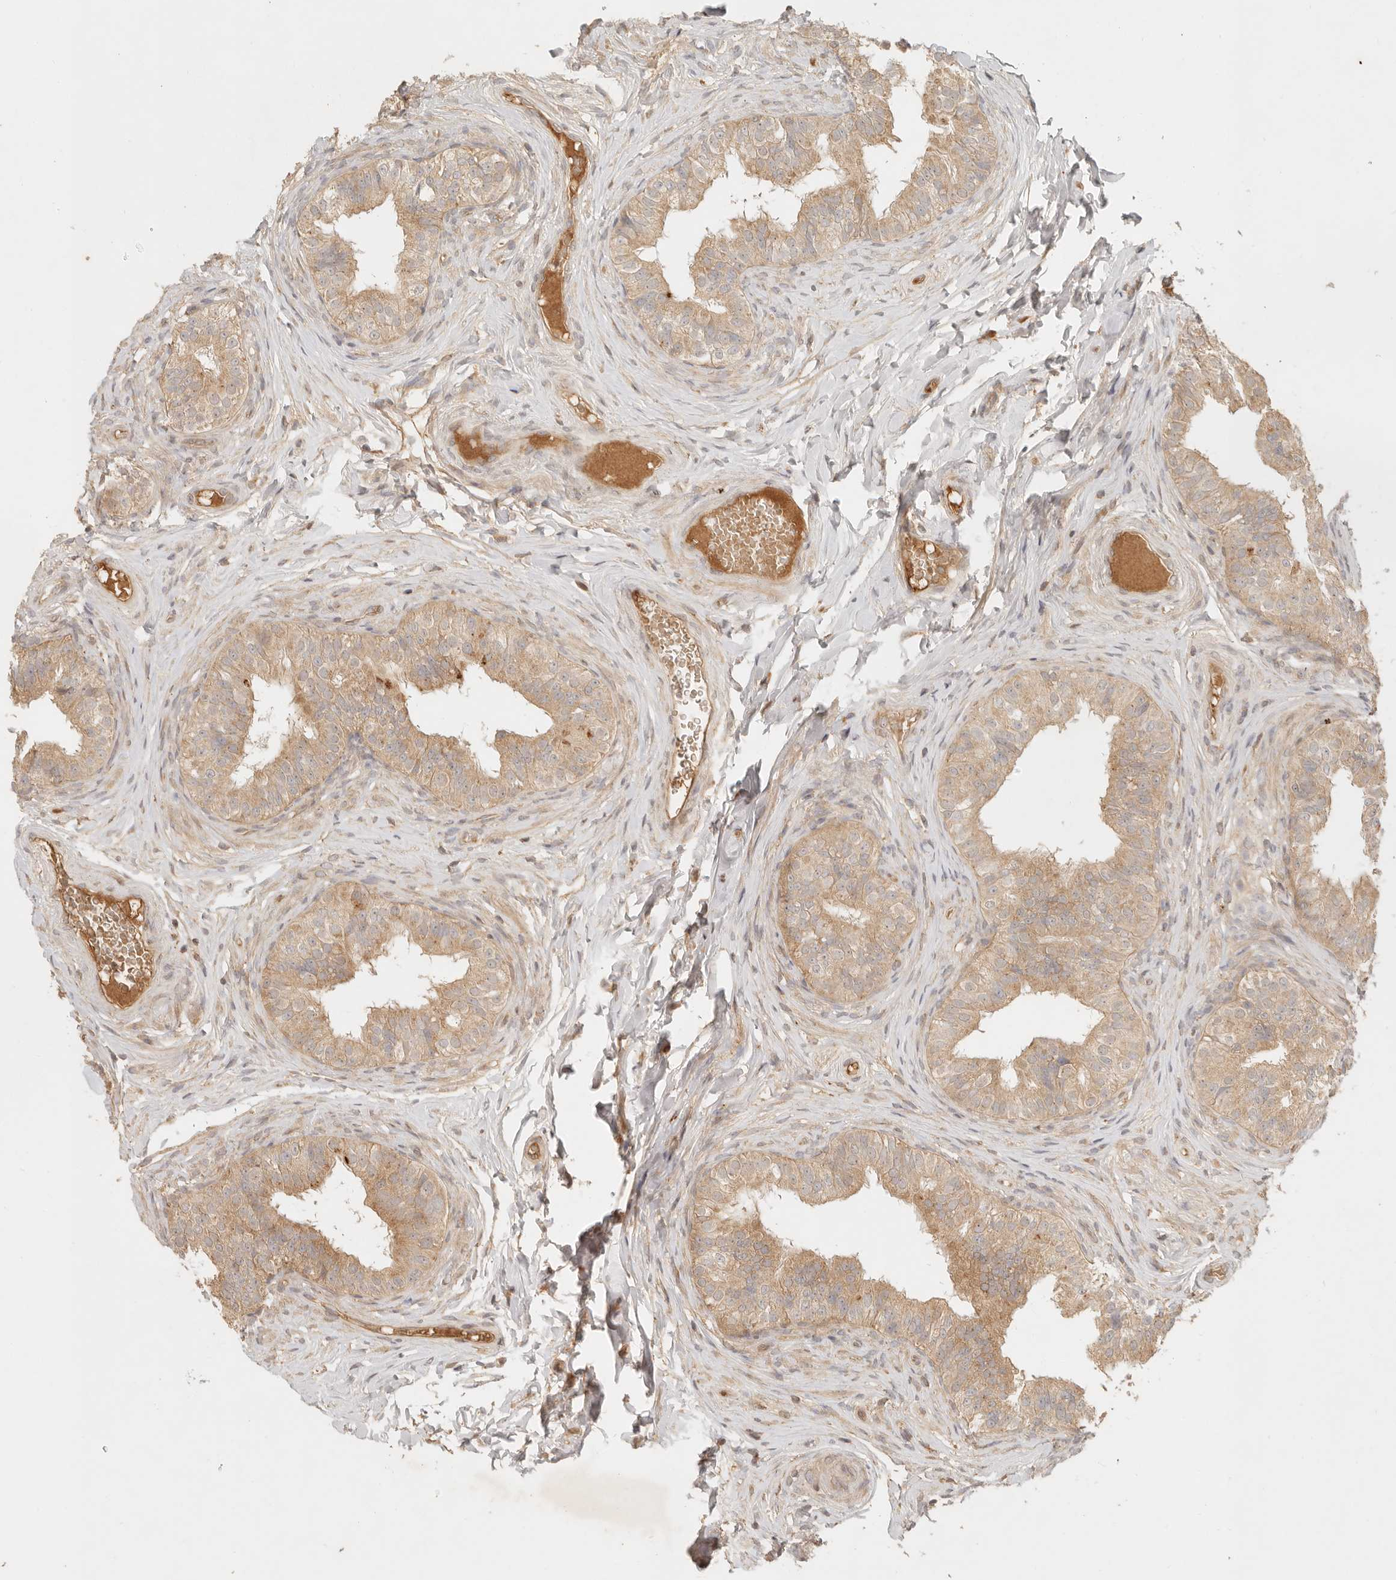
{"staining": {"intensity": "moderate", "quantity": ">75%", "location": "cytoplasmic/membranous"}, "tissue": "epididymis", "cell_type": "Glandular cells", "image_type": "normal", "snomed": [{"axis": "morphology", "description": "Normal tissue, NOS"}, {"axis": "topography", "description": "Epididymis"}], "caption": "Protein staining of unremarkable epididymis exhibits moderate cytoplasmic/membranous staining in about >75% of glandular cells. The protein of interest is shown in brown color, while the nuclei are stained blue.", "gene": "ANKRD61", "patient": {"sex": "male", "age": 49}}